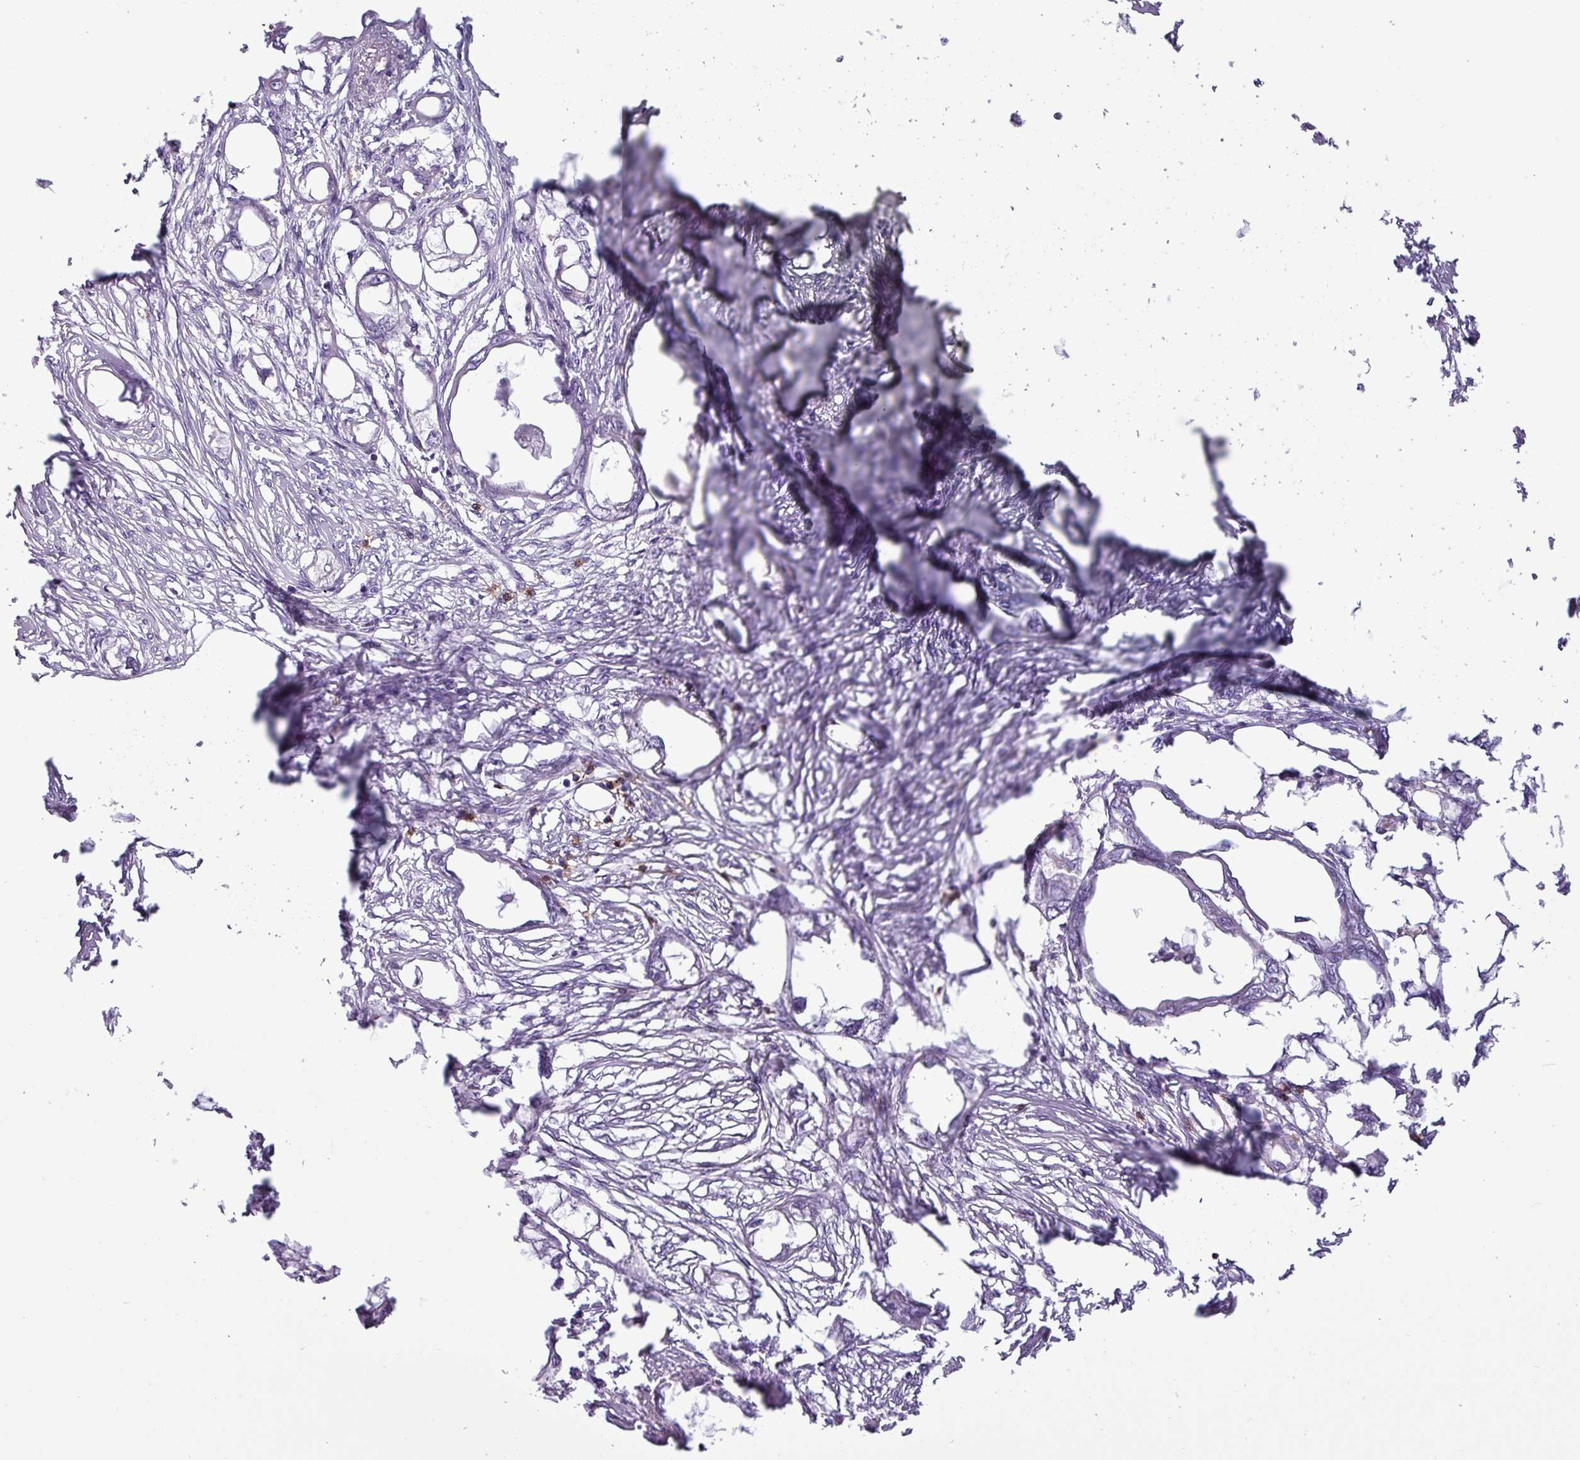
{"staining": {"intensity": "negative", "quantity": "none", "location": "none"}, "tissue": "endometrial cancer", "cell_type": "Tumor cells", "image_type": "cancer", "snomed": [{"axis": "morphology", "description": "Adenocarcinoma, NOS"}, {"axis": "morphology", "description": "Adenocarcinoma, metastatic, NOS"}, {"axis": "topography", "description": "Adipose tissue"}, {"axis": "topography", "description": "Endometrium"}], "caption": "Immunohistochemistry histopathology image of endometrial cancer stained for a protein (brown), which reveals no expression in tumor cells.", "gene": "CD8A", "patient": {"sex": "female", "age": 67}}